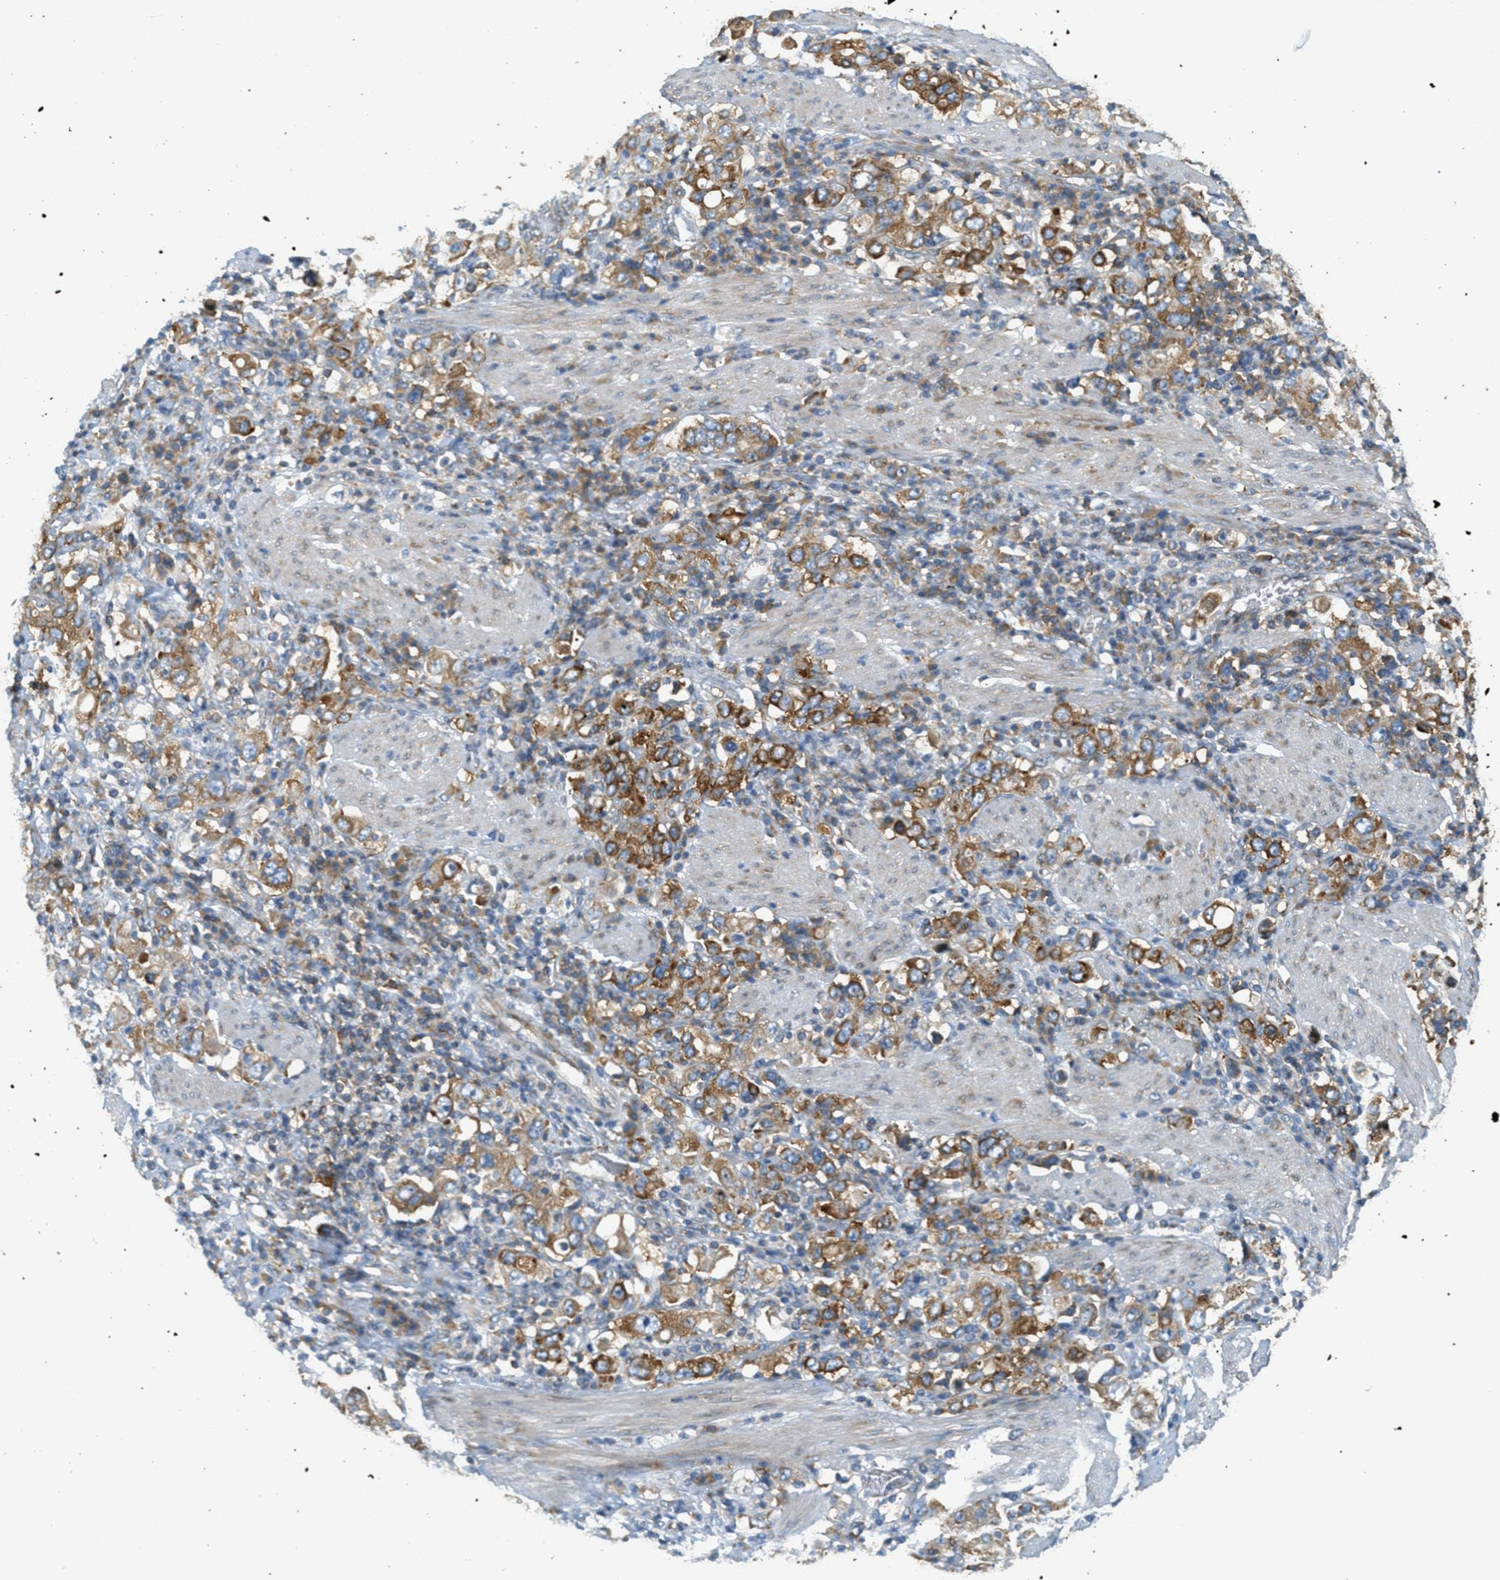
{"staining": {"intensity": "moderate", "quantity": ">75%", "location": "cytoplasmic/membranous"}, "tissue": "stomach cancer", "cell_type": "Tumor cells", "image_type": "cancer", "snomed": [{"axis": "morphology", "description": "Adenocarcinoma, NOS"}, {"axis": "topography", "description": "Stomach, upper"}], "caption": "A medium amount of moderate cytoplasmic/membranous positivity is seen in about >75% of tumor cells in stomach cancer tissue. Using DAB (3,3'-diaminobenzidine) (brown) and hematoxylin (blue) stains, captured at high magnification using brightfield microscopy.", "gene": "ABCF1", "patient": {"sex": "male", "age": 62}}